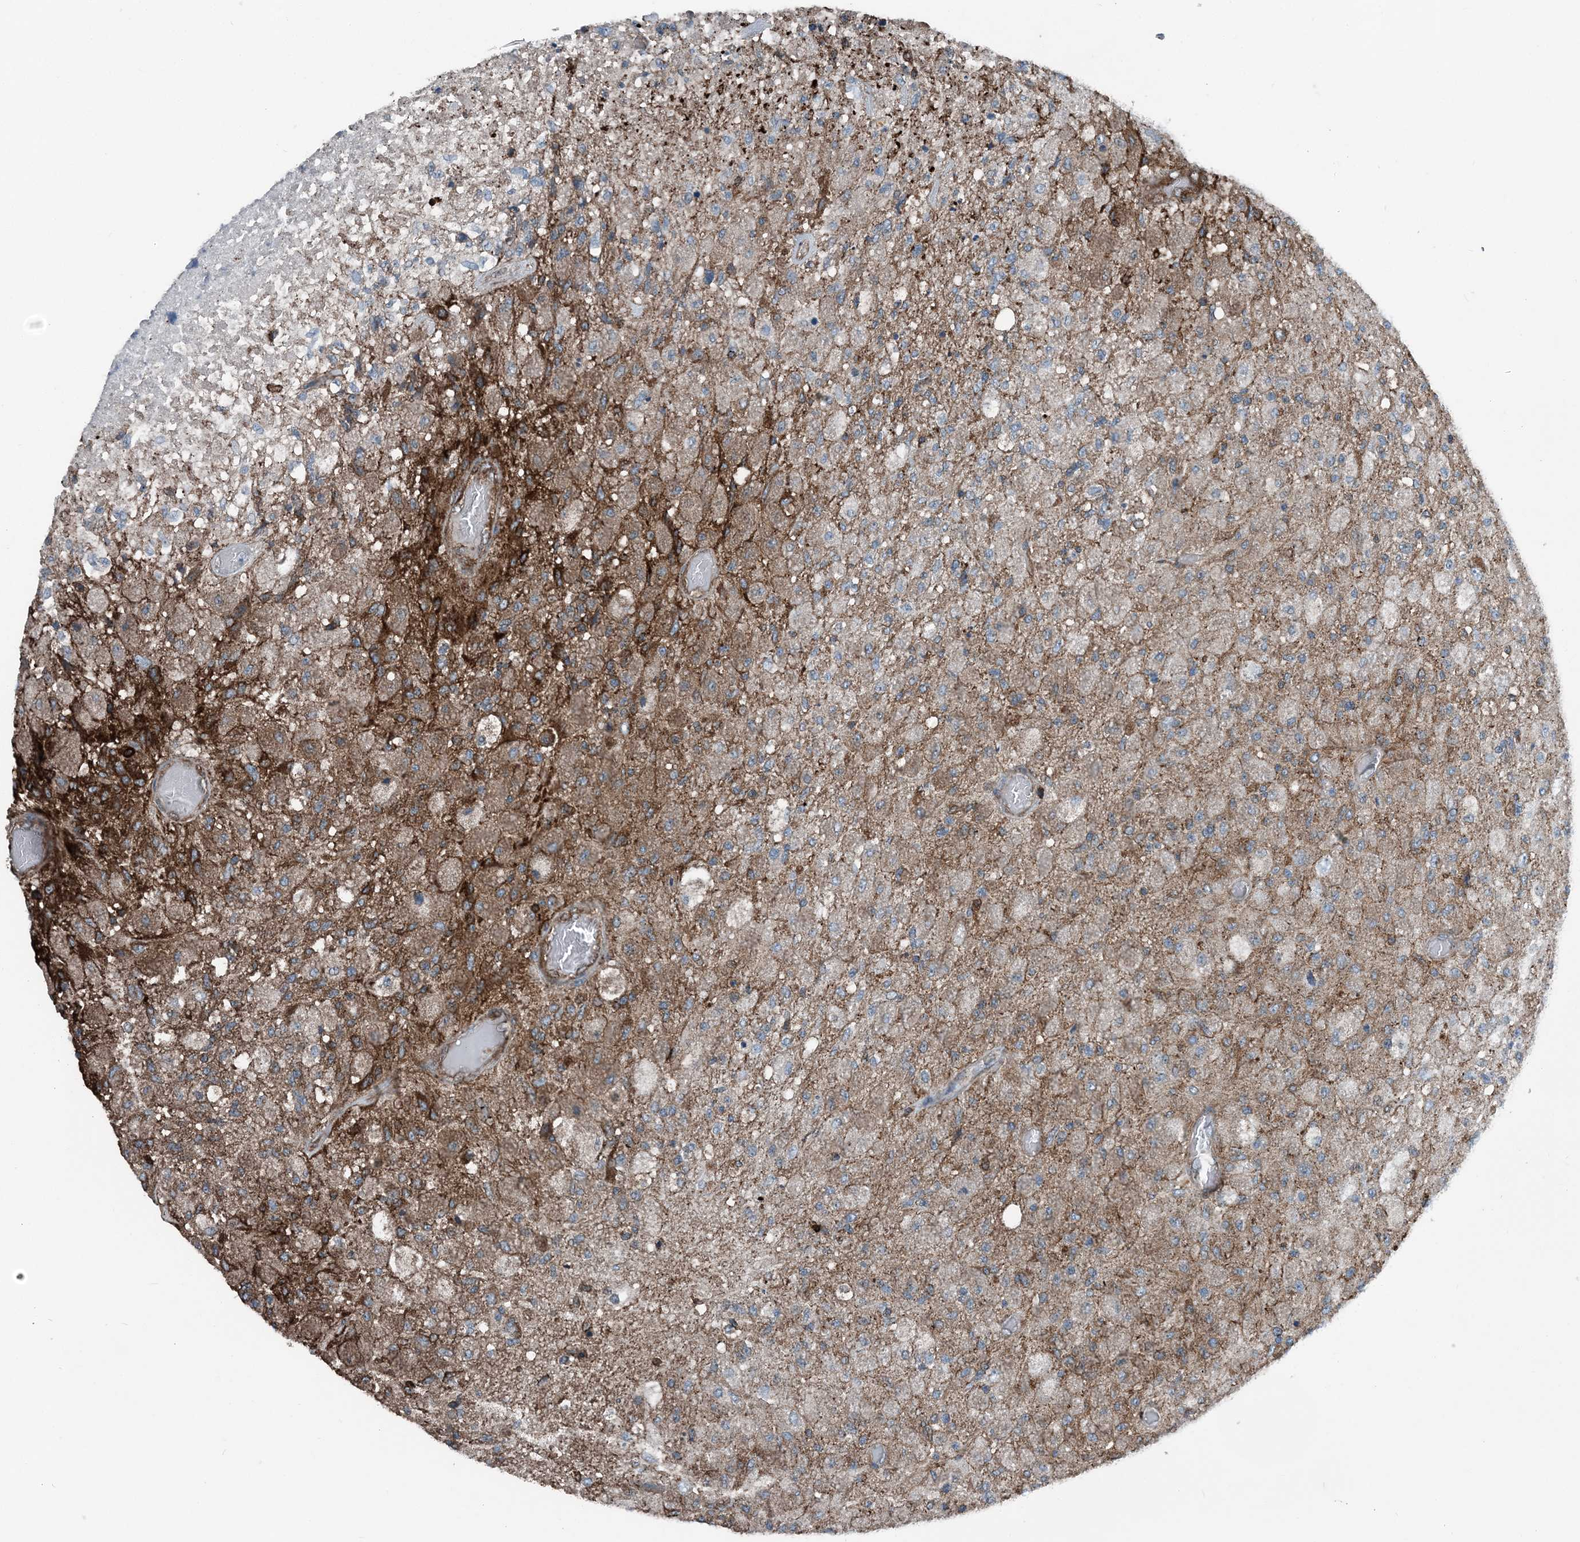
{"staining": {"intensity": "moderate", "quantity": "<25%", "location": "cytoplasmic/membranous"}, "tissue": "glioma", "cell_type": "Tumor cells", "image_type": "cancer", "snomed": [{"axis": "morphology", "description": "Normal tissue, NOS"}, {"axis": "morphology", "description": "Glioma, malignant, High grade"}, {"axis": "topography", "description": "Cerebral cortex"}], "caption": "Human glioma stained with a protein marker shows moderate staining in tumor cells.", "gene": "CFL1", "patient": {"sex": "male", "age": 77}}